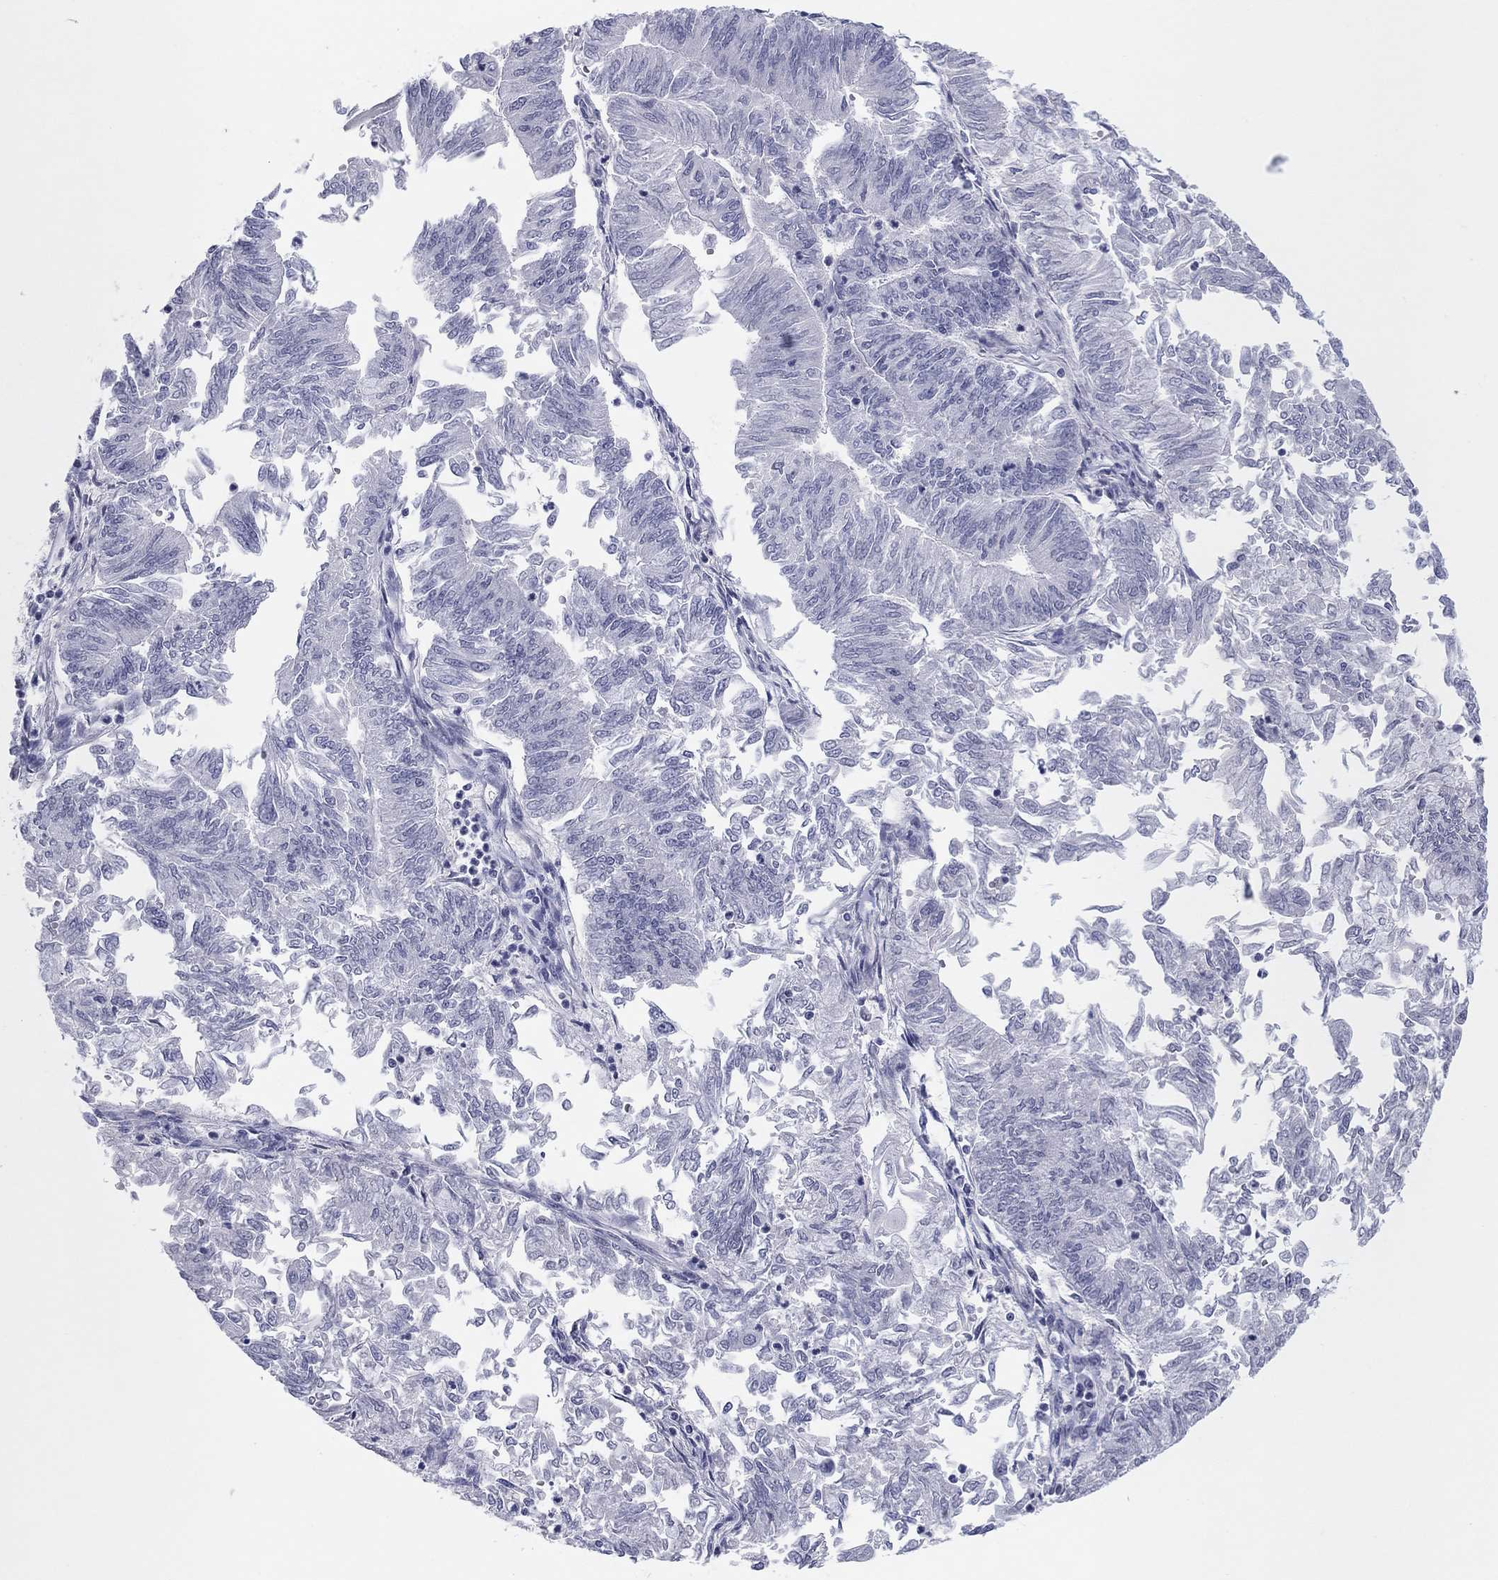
{"staining": {"intensity": "negative", "quantity": "none", "location": "none"}, "tissue": "endometrial cancer", "cell_type": "Tumor cells", "image_type": "cancer", "snomed": [{"axis": "morphology", "description": "Adenocarcinoma, NOS"}, {"axis": "topography", "description": "Endometrium"}], "caption": "This micrograph is of endometrial cancer stained with immunohistochemistry (IHC) to label a protein in brown with the nuclei are counter-stained blue. There is no expression in tumor cells.", "gene": "CPNE6", "patient": {"sex": "female", "age": 59}}